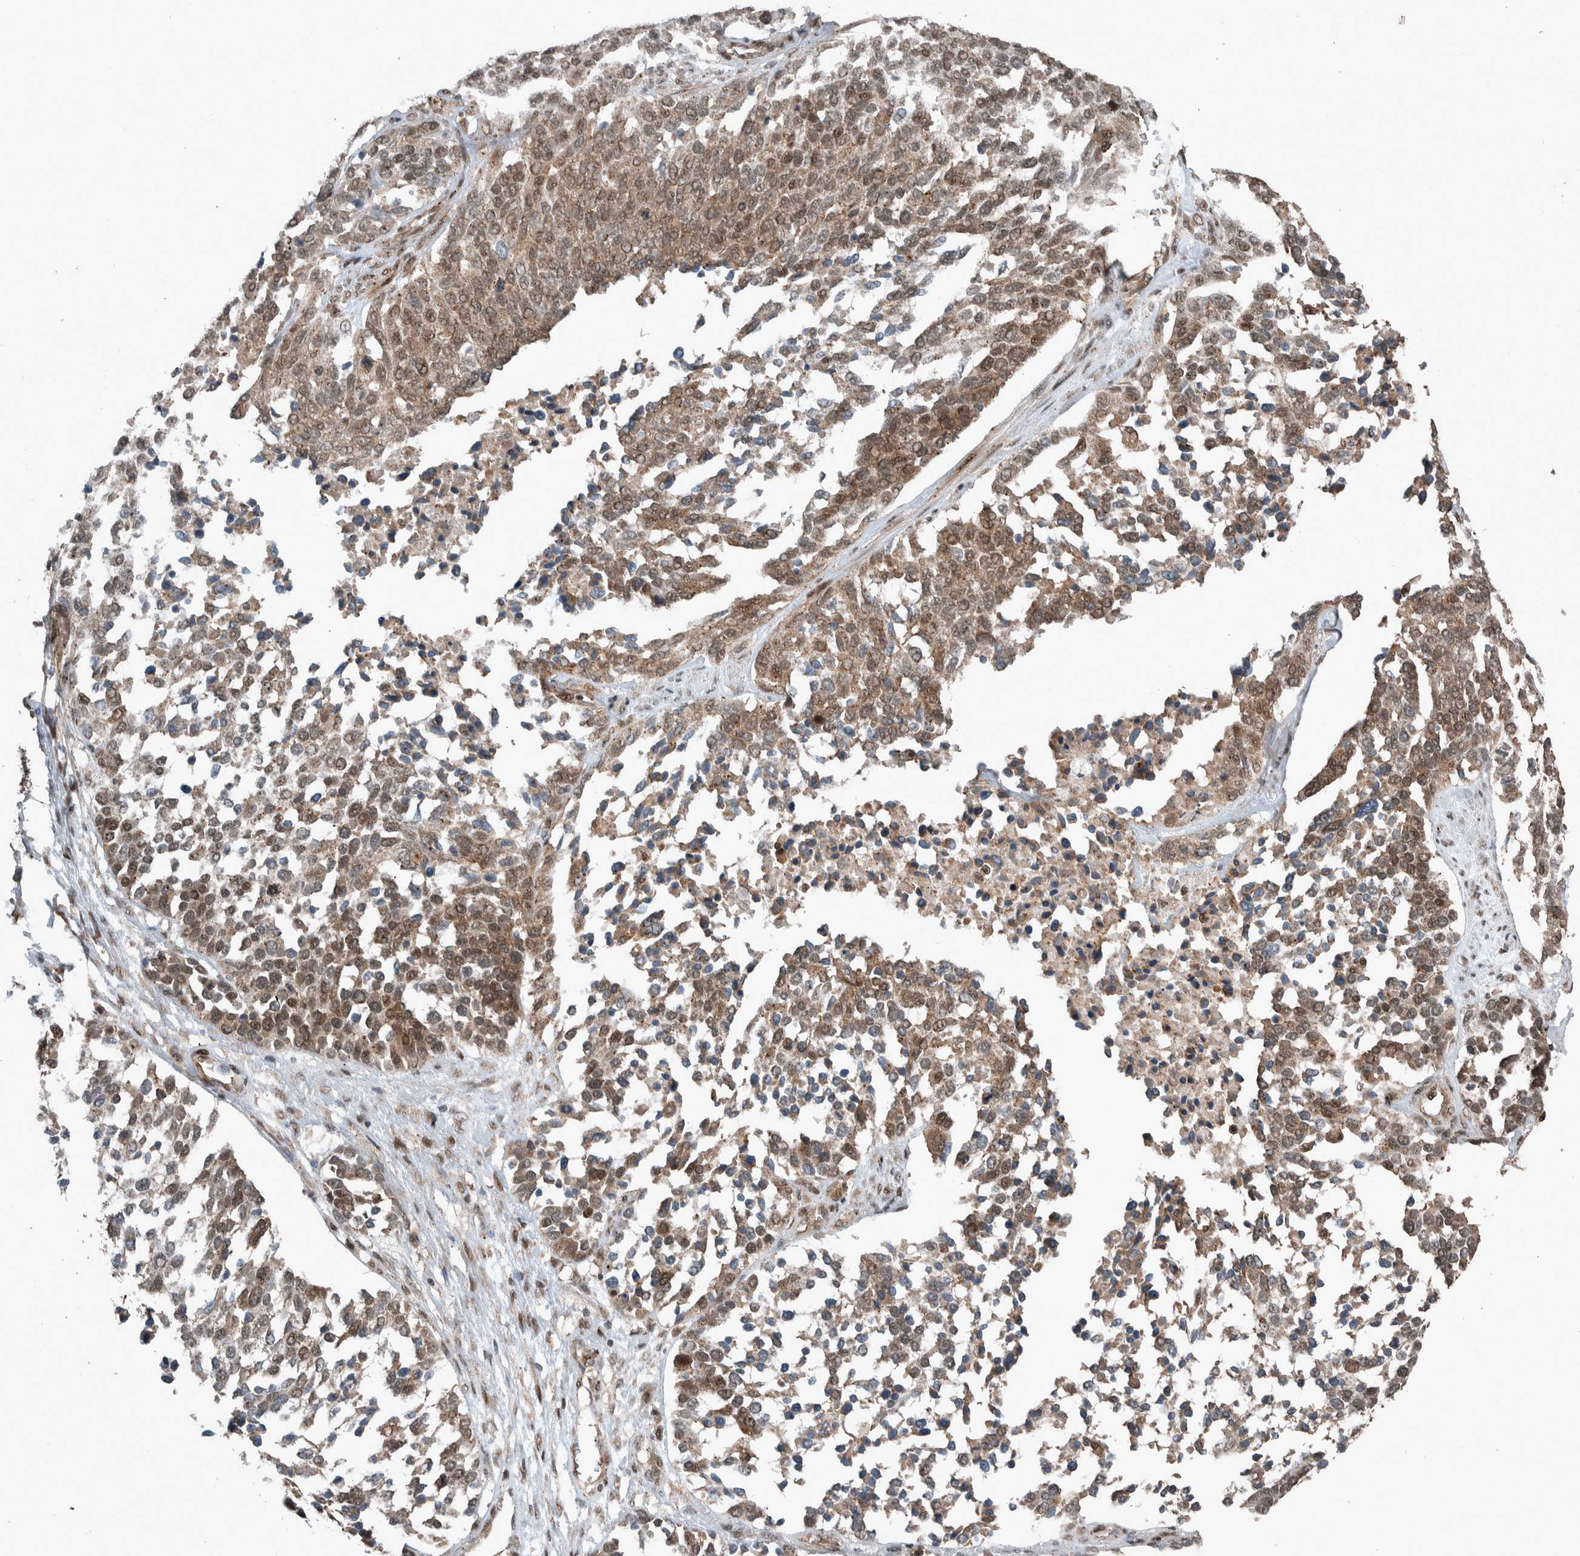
{"staining": {"intensity": "moderate", "quantity": "25%-75%", "location": "cytoplasmic/membranous,nuclear"}, "tissue": "ovarian cancer", "cell_type": "Tumor cells", "image_type": "cancer", "snomed": [{"axis": "morphology", "description": "Cystadenocarcinoma, serous, NOS"}, {"axis": "topography", "description": "Ovary"}], "caption": "A brown stain highlights moderate cytoplasmic/membranous and nuclear expression of a protein in serous cystadenocarcinoma (ovarian) tumor cells.", "gene": "MYO1E", "patient": {"sex": "female", "age": 44}}